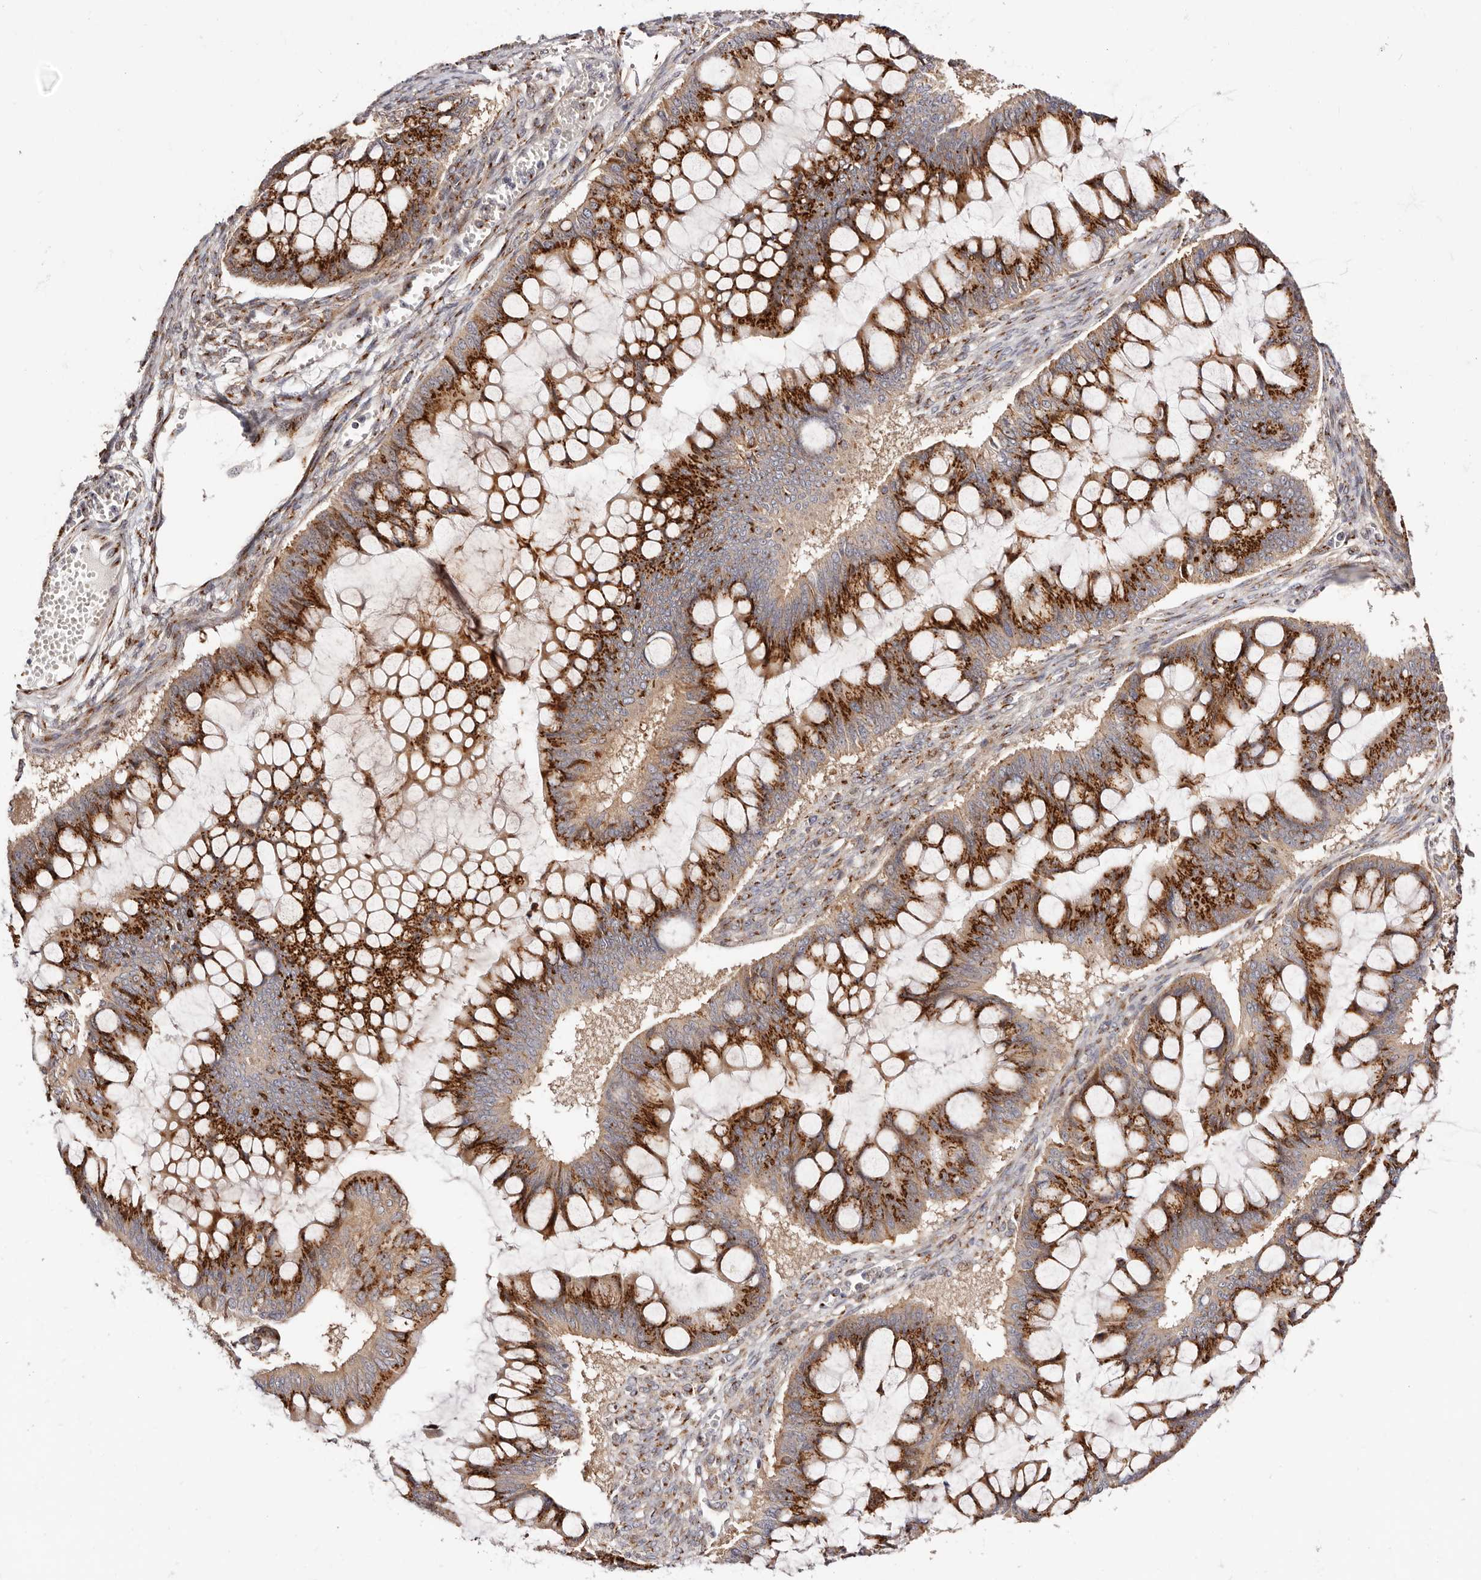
{"staining": {"intensity": "strong", "quantity": ">75%", "location": "cytoplasmic/membranous"}, "tissue": "ovarian cancer", "cell_type": "Tumor cells", "image_type": "cancer", "snomed": [{"axis": "morphology", "description": "Cystadenocarcinoma, mucinous, NOS"}, {"axis": "topography", "description": "Ovary"}], "caption": "Immunohistochemical staining of human ovarian mucinous cystadenocarcinoma exhibits high levels of strong cytoplasmic/membranous protein staining in about >75% of tumor cells.", "gene": "MAPK6", "patient": {"sex": "female", "age": 73}}